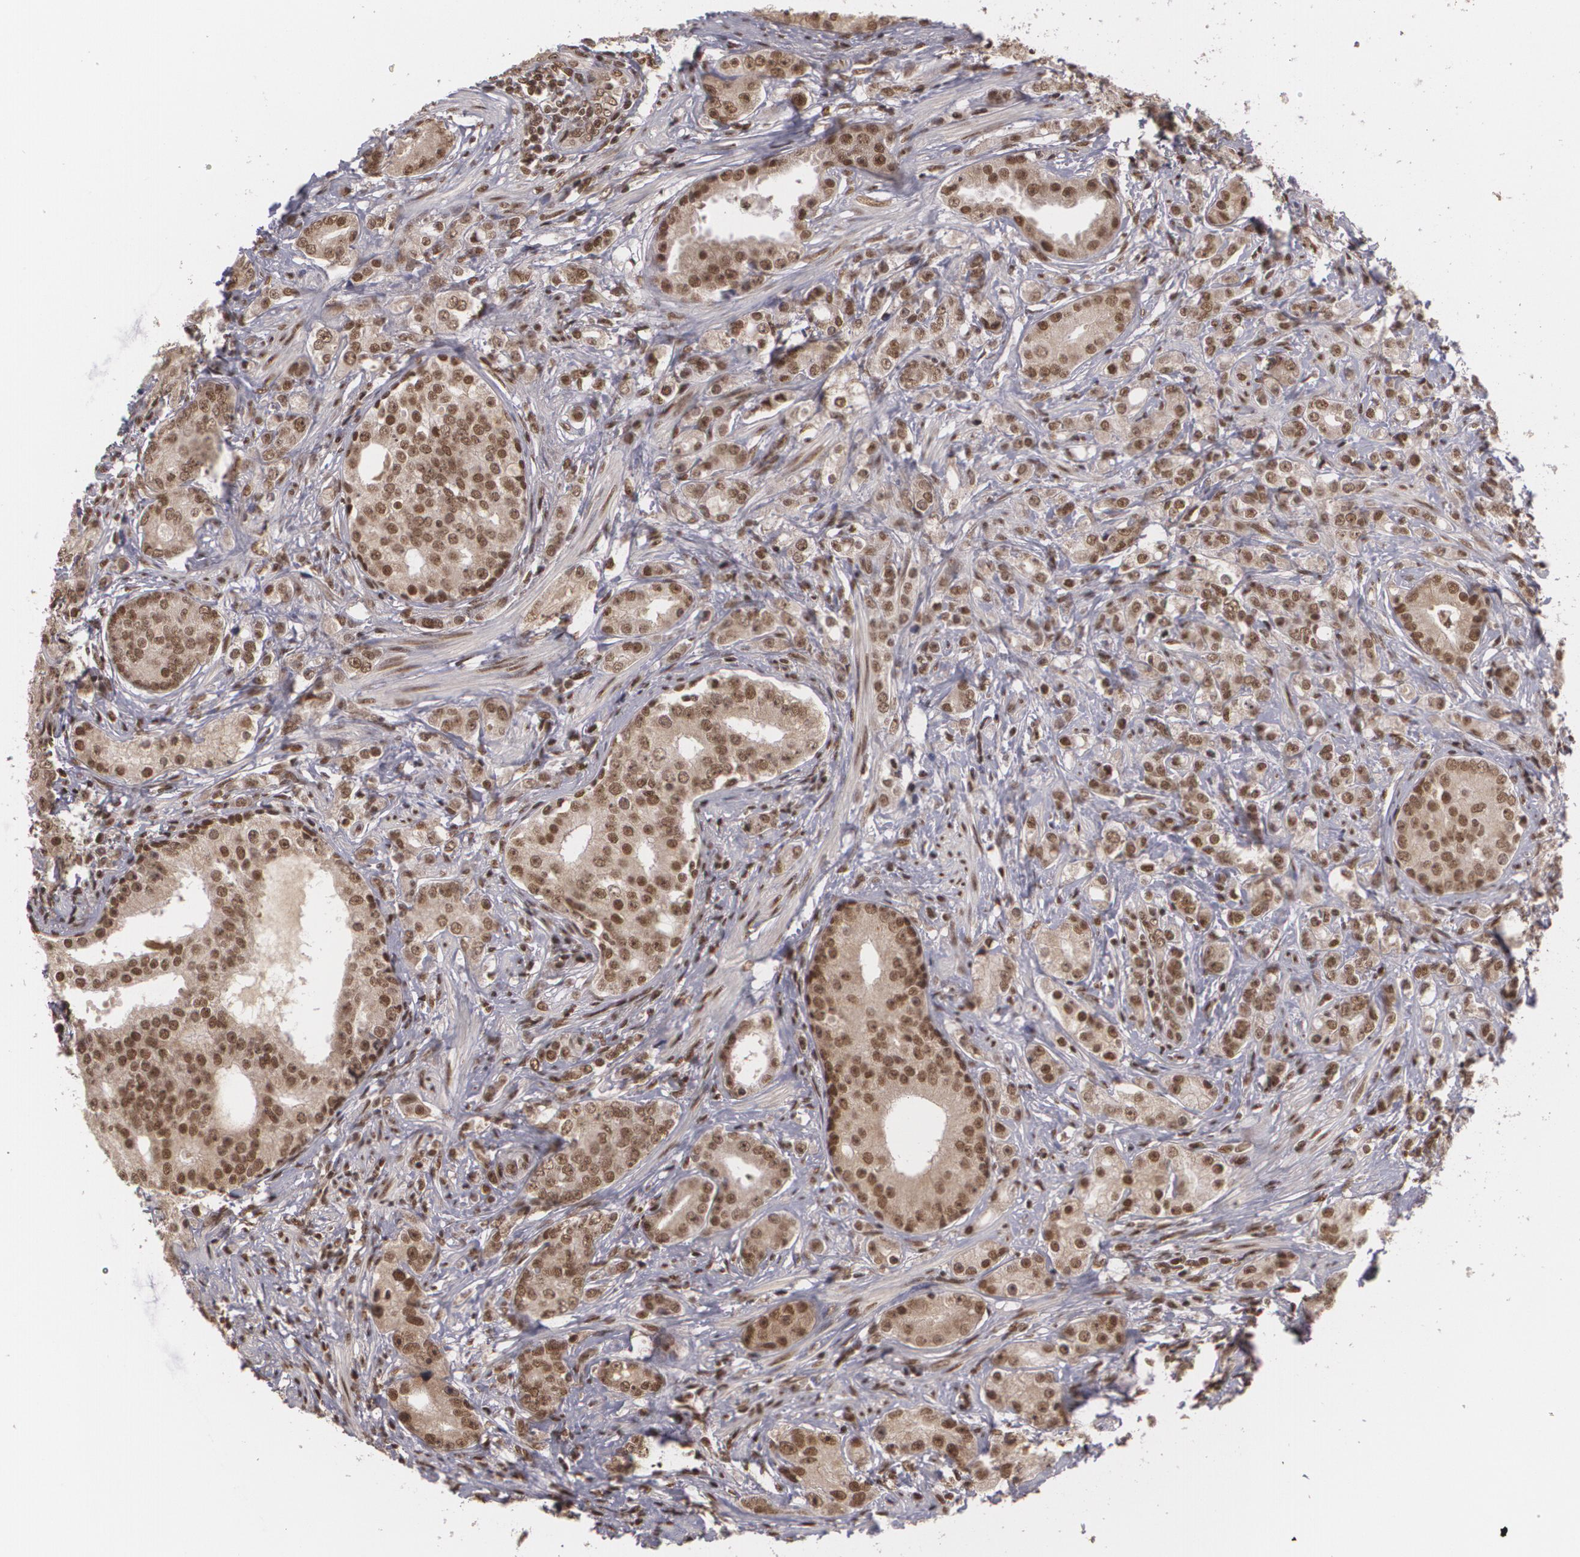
{"staining": {"intensity": "strong", "quantity": ">75%", "location": "nuclear"}, "tissue": "prostate cancer", "cell_type": "Tumor cells", "image_type": "cancer", "snomed": [{"axis": "morphology", "description": "Adenocarcinoma, Medium grade"}, {"axis": "topography", "description": "Prostate"}], "caption": "Human prostate cancer (adenocarcinoma (medium-grade)) stained with a brown dye shows strong nuclear positive expression in approximately >75% of tumor cells.", "gene": "RXRB", "patient": {"sex": "male", "age": 59}}